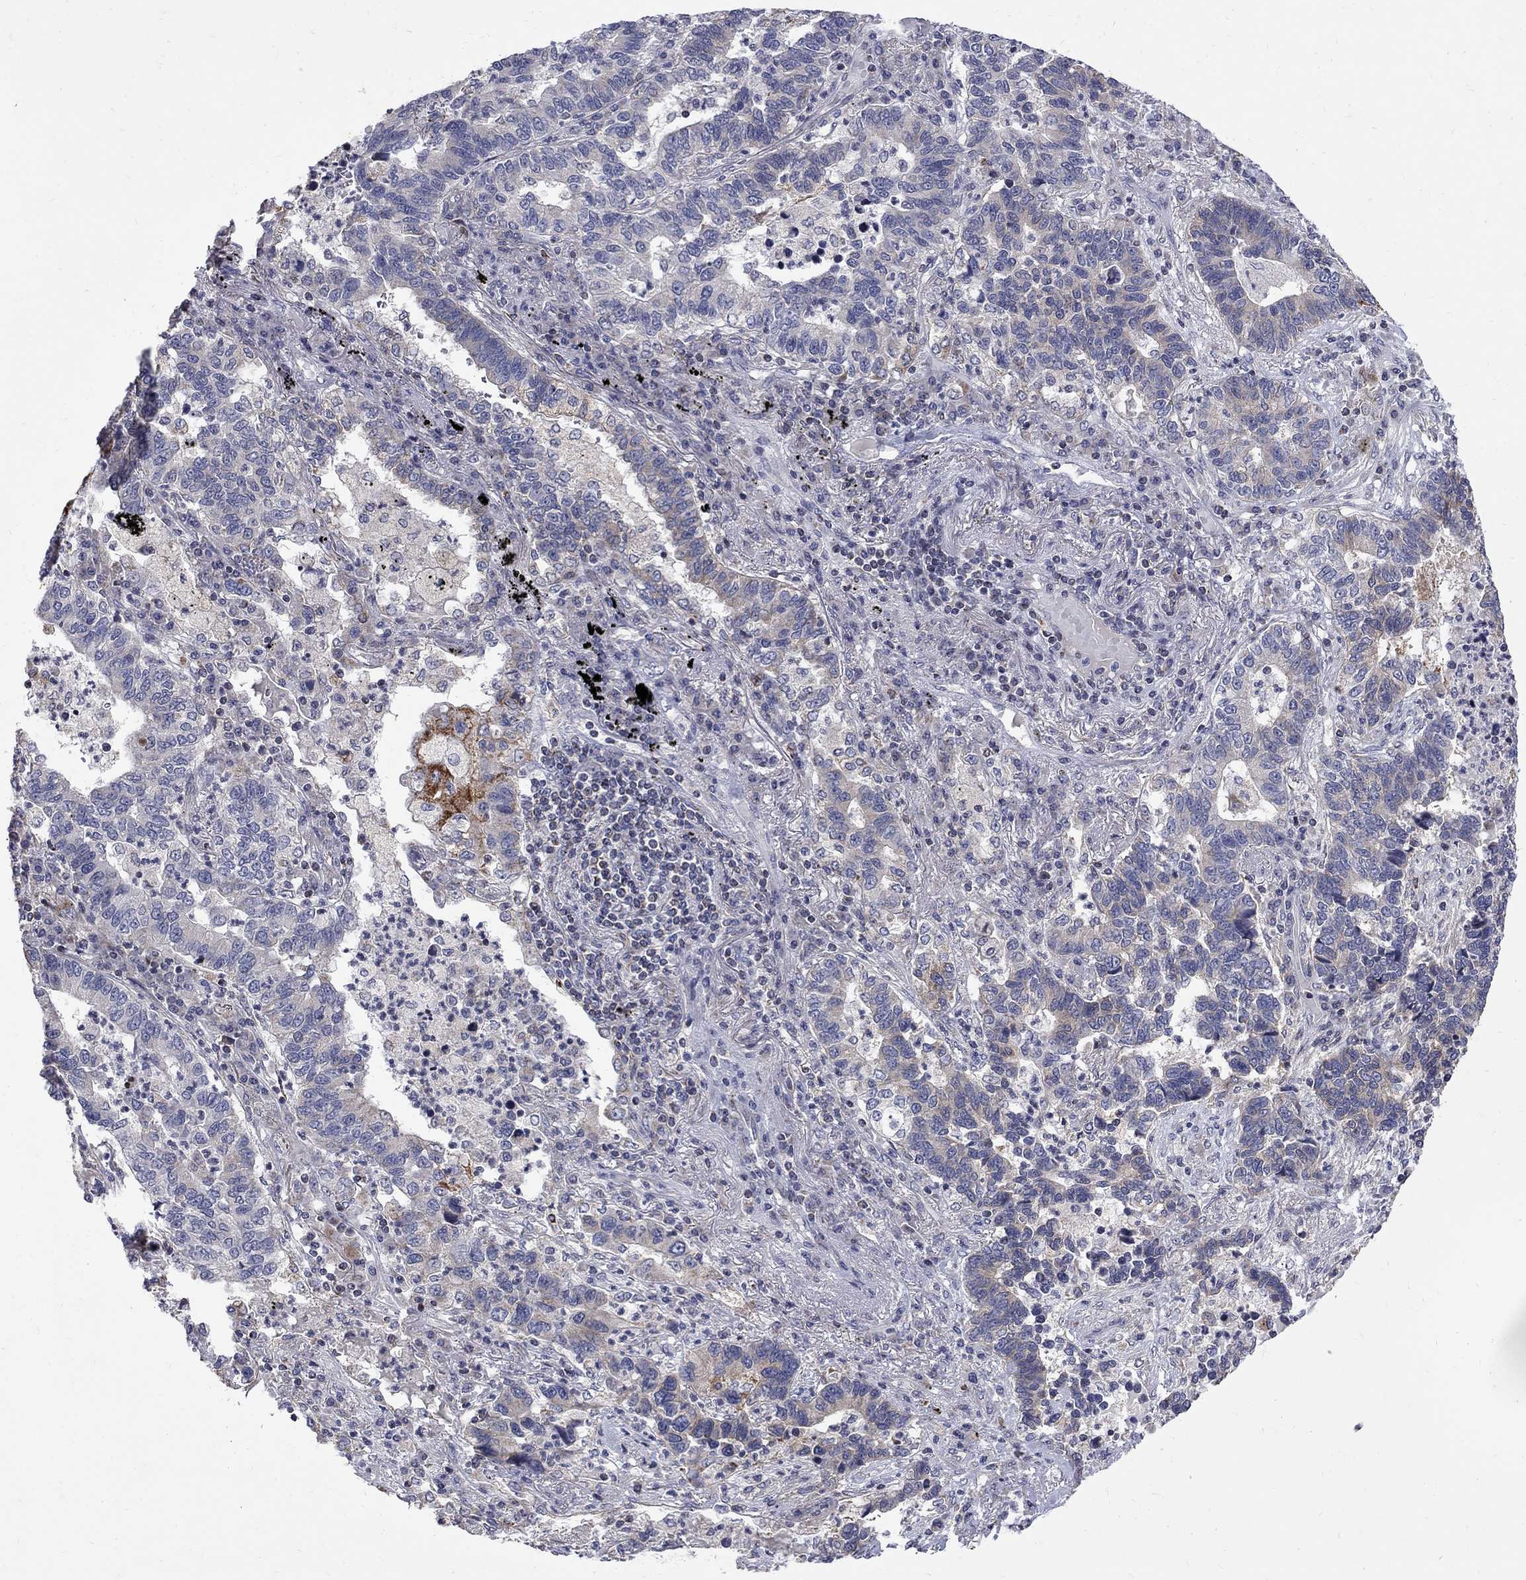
{"staining": {"intensity": "negative", "quantity": "none", "location": "none"}, "tissue": "lung cancer", "cell_type": "Tumor cells", "image_type": "cancer", "snomed": [{"axis": "morphology", "description": "Adenocarcinoma, NOS"}, {"axis": "topography", "description": "Lung"}], "caption": "This histopathology image is of lung adenocarcinoma stained with immunohistochemistry to label a protein in brown with the nuclei are counter-stained blue. There is no staining in tumor cells.", "gene": "SH2B1", "patient": {"sex": "female", "age": 57}}